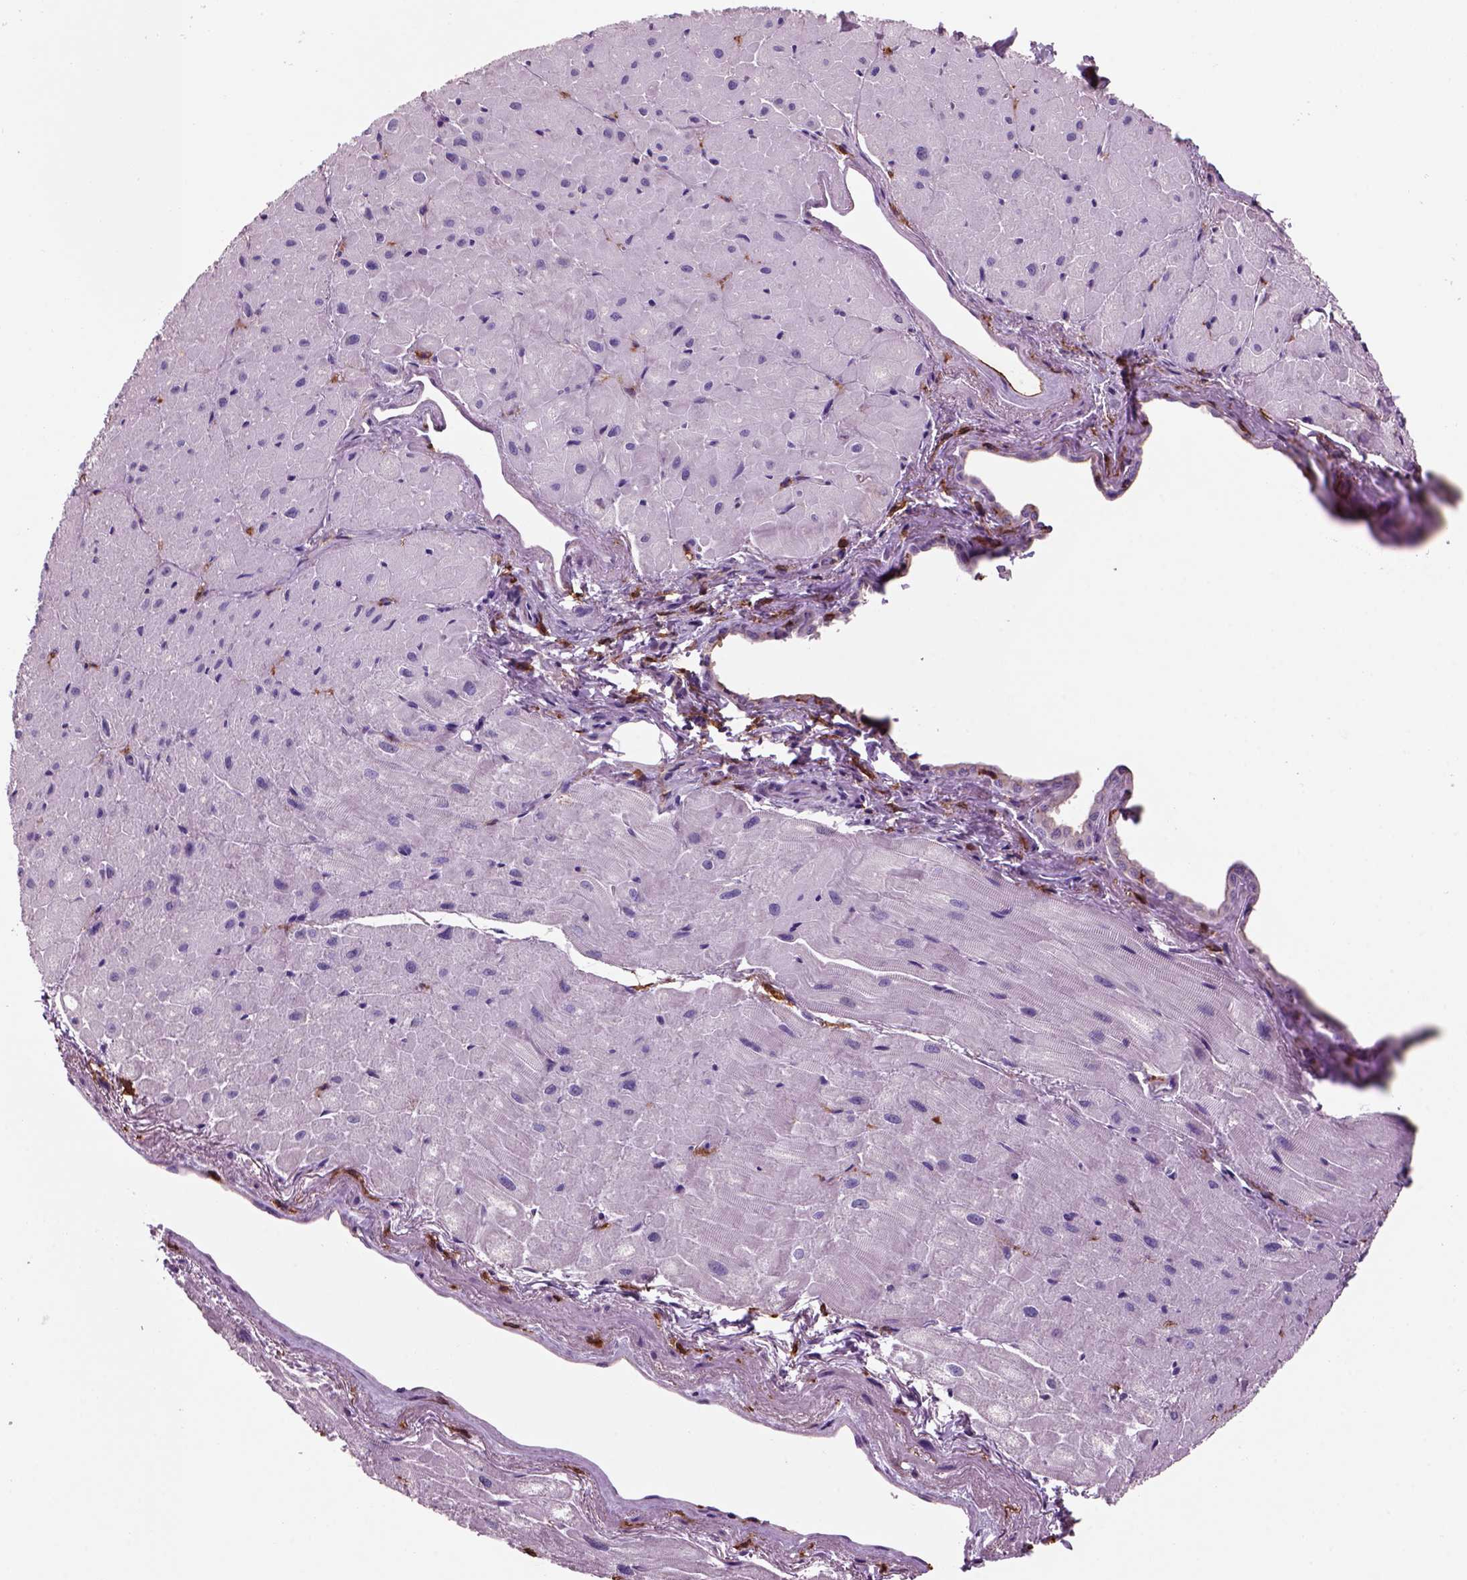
{"staining": {"intensity": "negative", "quantity": "none", "location": "none"}, "tissue": "heart muscle", "cell_type": "Cardiomyocytes", "image_type": "normal", "snomed": [{"axis": "morphology", "description": "Normal tissue, NOS"}, {"axis": "topography", "description": "Heart"}], "caption": "There is no significant positivity in cardiomyocytes of heart muscle.", "gene": "CD14", "patient": {"sex": "male", "age": 62}}